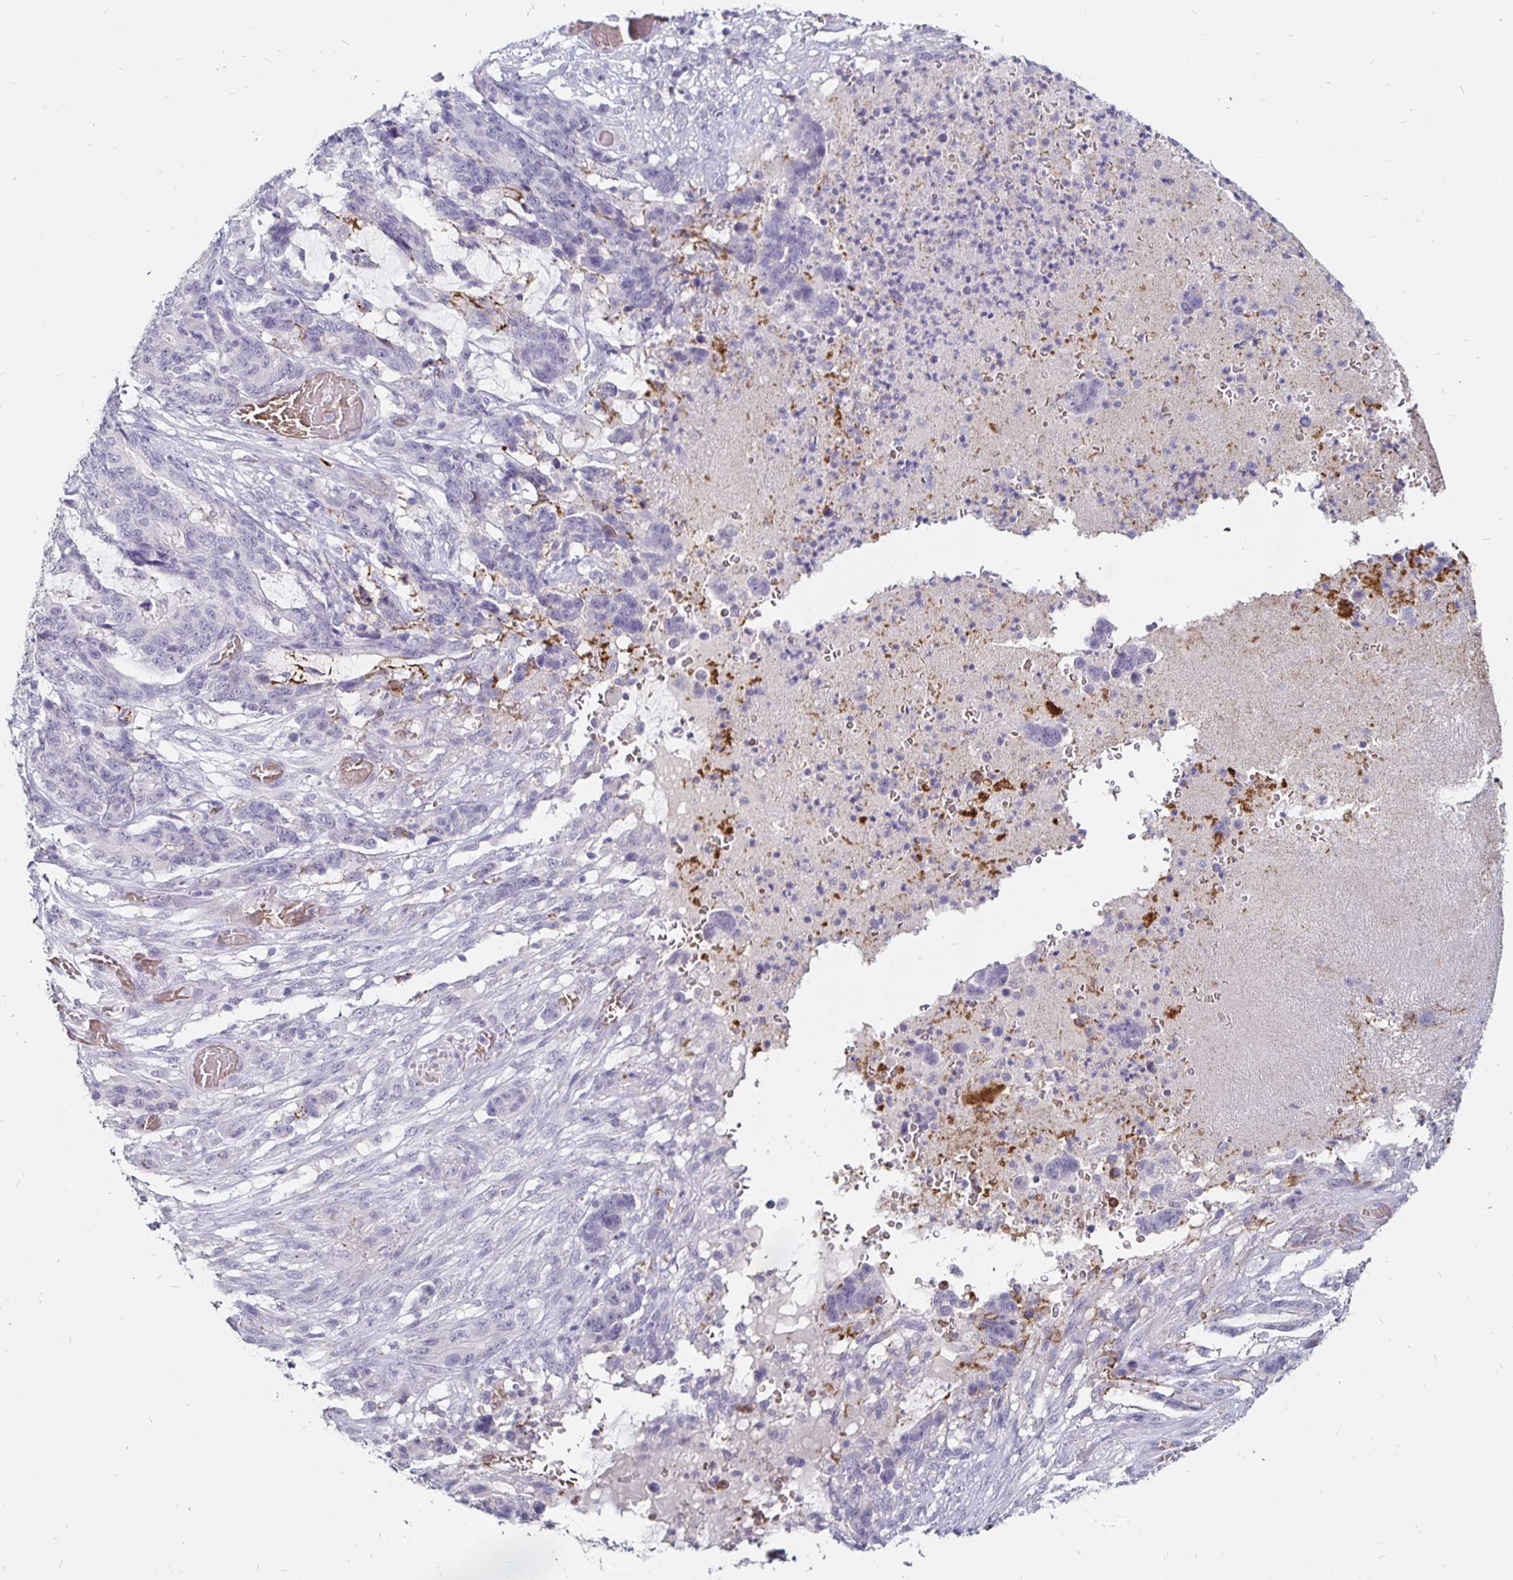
{"staining": {"intensity": "negative", "quantity": "none", "location": "none"}, "tissue": "stomach cancer", "cell_type": "Tumor cells", "image_type": "cancer", "snomed": [{"axis": "morphology", "description": "Normal tissue, NOS"}, {"axis": "morphology", "description": "Adenocarcinoma, NOS"}, {"axis": "topography", "description": "Stomach"}], "caption": "An image of stomach cancer (adenocarcinoma) stained for a protein displays no brown staining in tumor cells. (DAB immunohistochemistry, high magnification).", "gene": "FAIM2", "patient": {"sex": "female", "age": 64}}